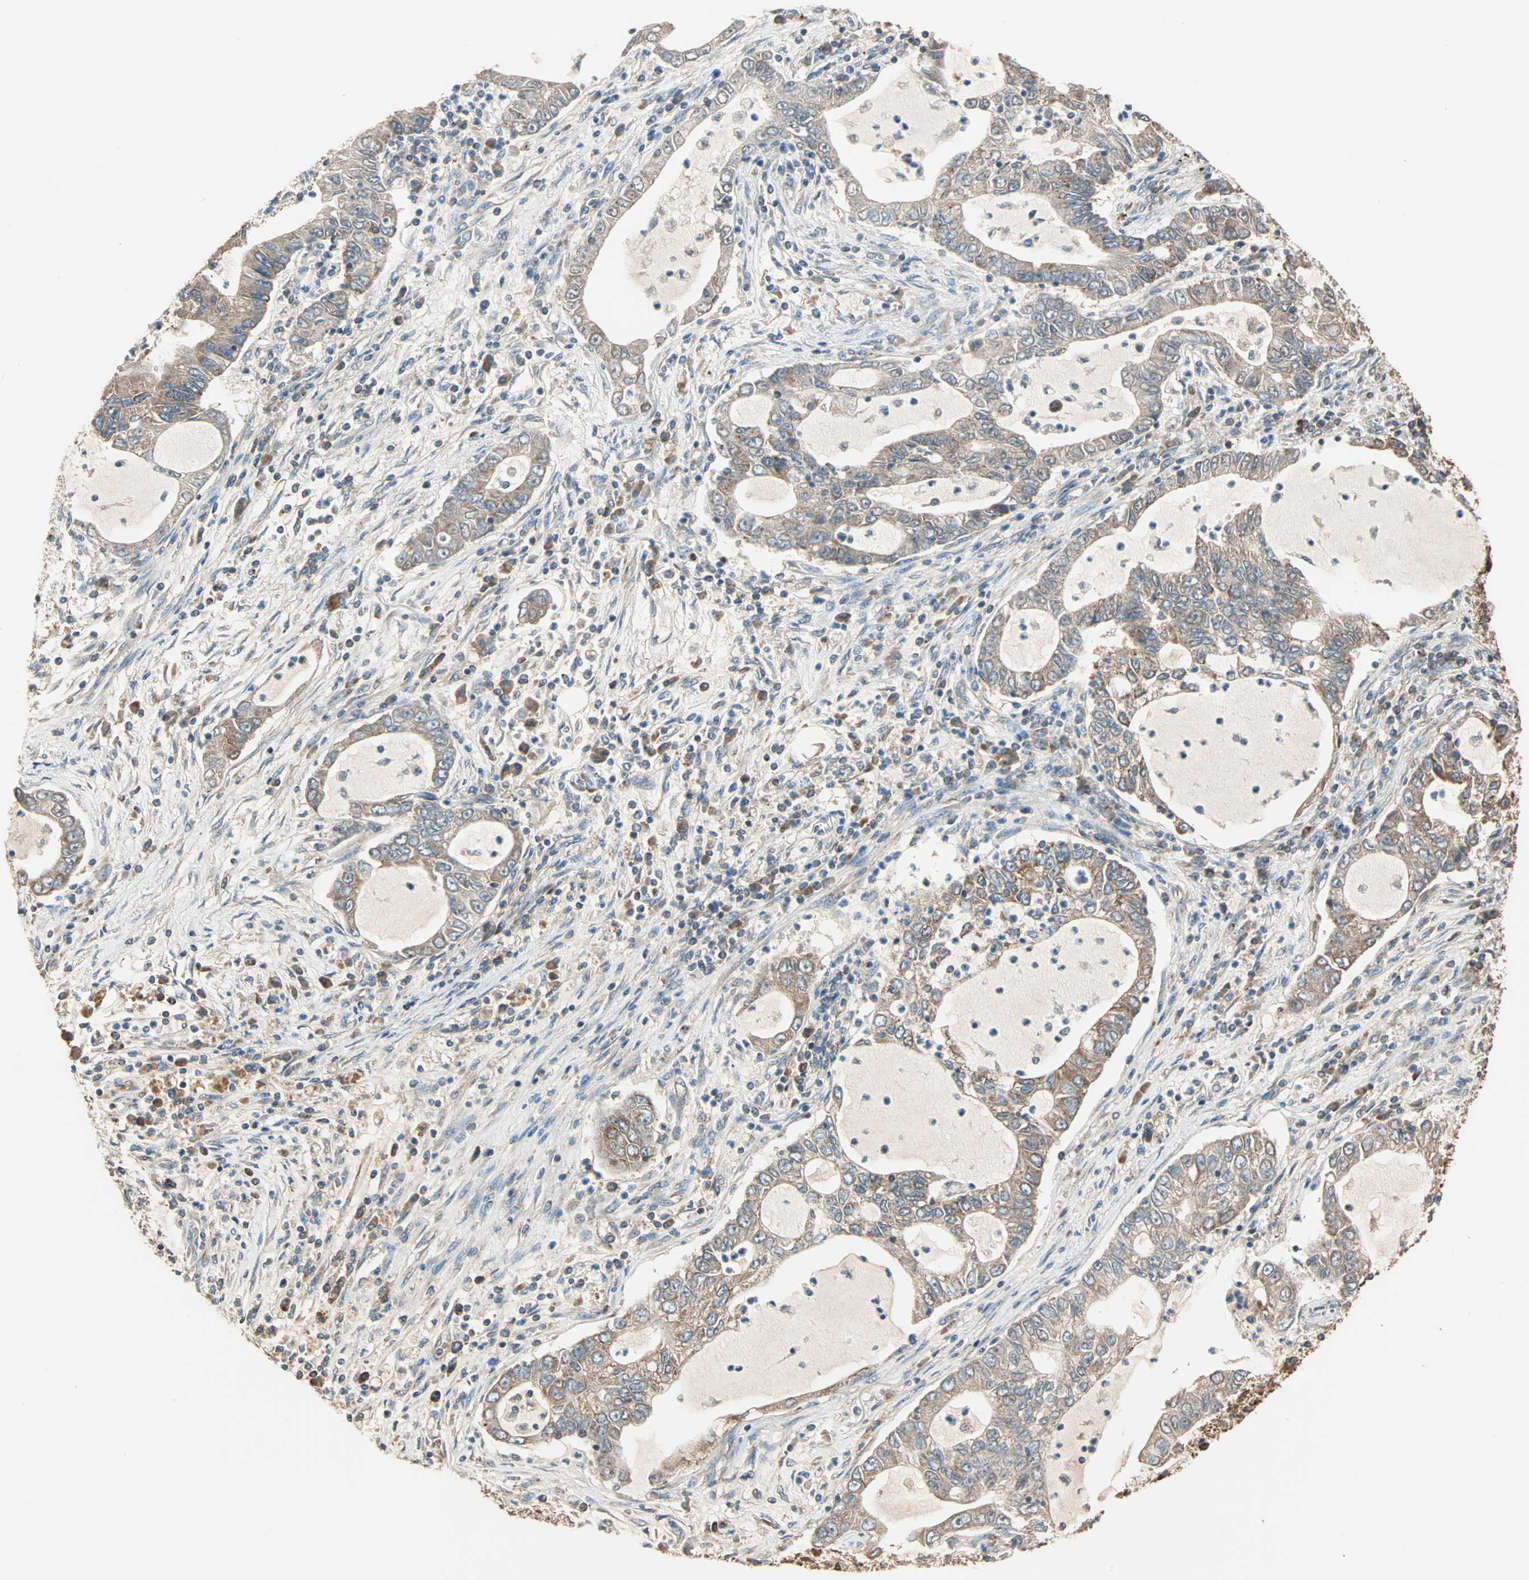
{"staining": {"intensity": "moderate", "quantity": "25%-75%", "location": "cytoplasmic/membranous"}, "tissue": "lung cancer", "cell_type": "Tumor cells", "image_type": "cancer", "snomed": [{"axis": "morphology", "description": "Adenocarcinoma, NOS"}, {"axis": "topography", "description": "Lung"}], "caption": "Lung adenocarcinoma stained with immunohistochemistry demonstrates moderate cytoplasmic/membranous staining in approximately 25%-75% of tumor cells.", "gene": "EIF4G2", "patient": {"sex": "female", "age": 51}}